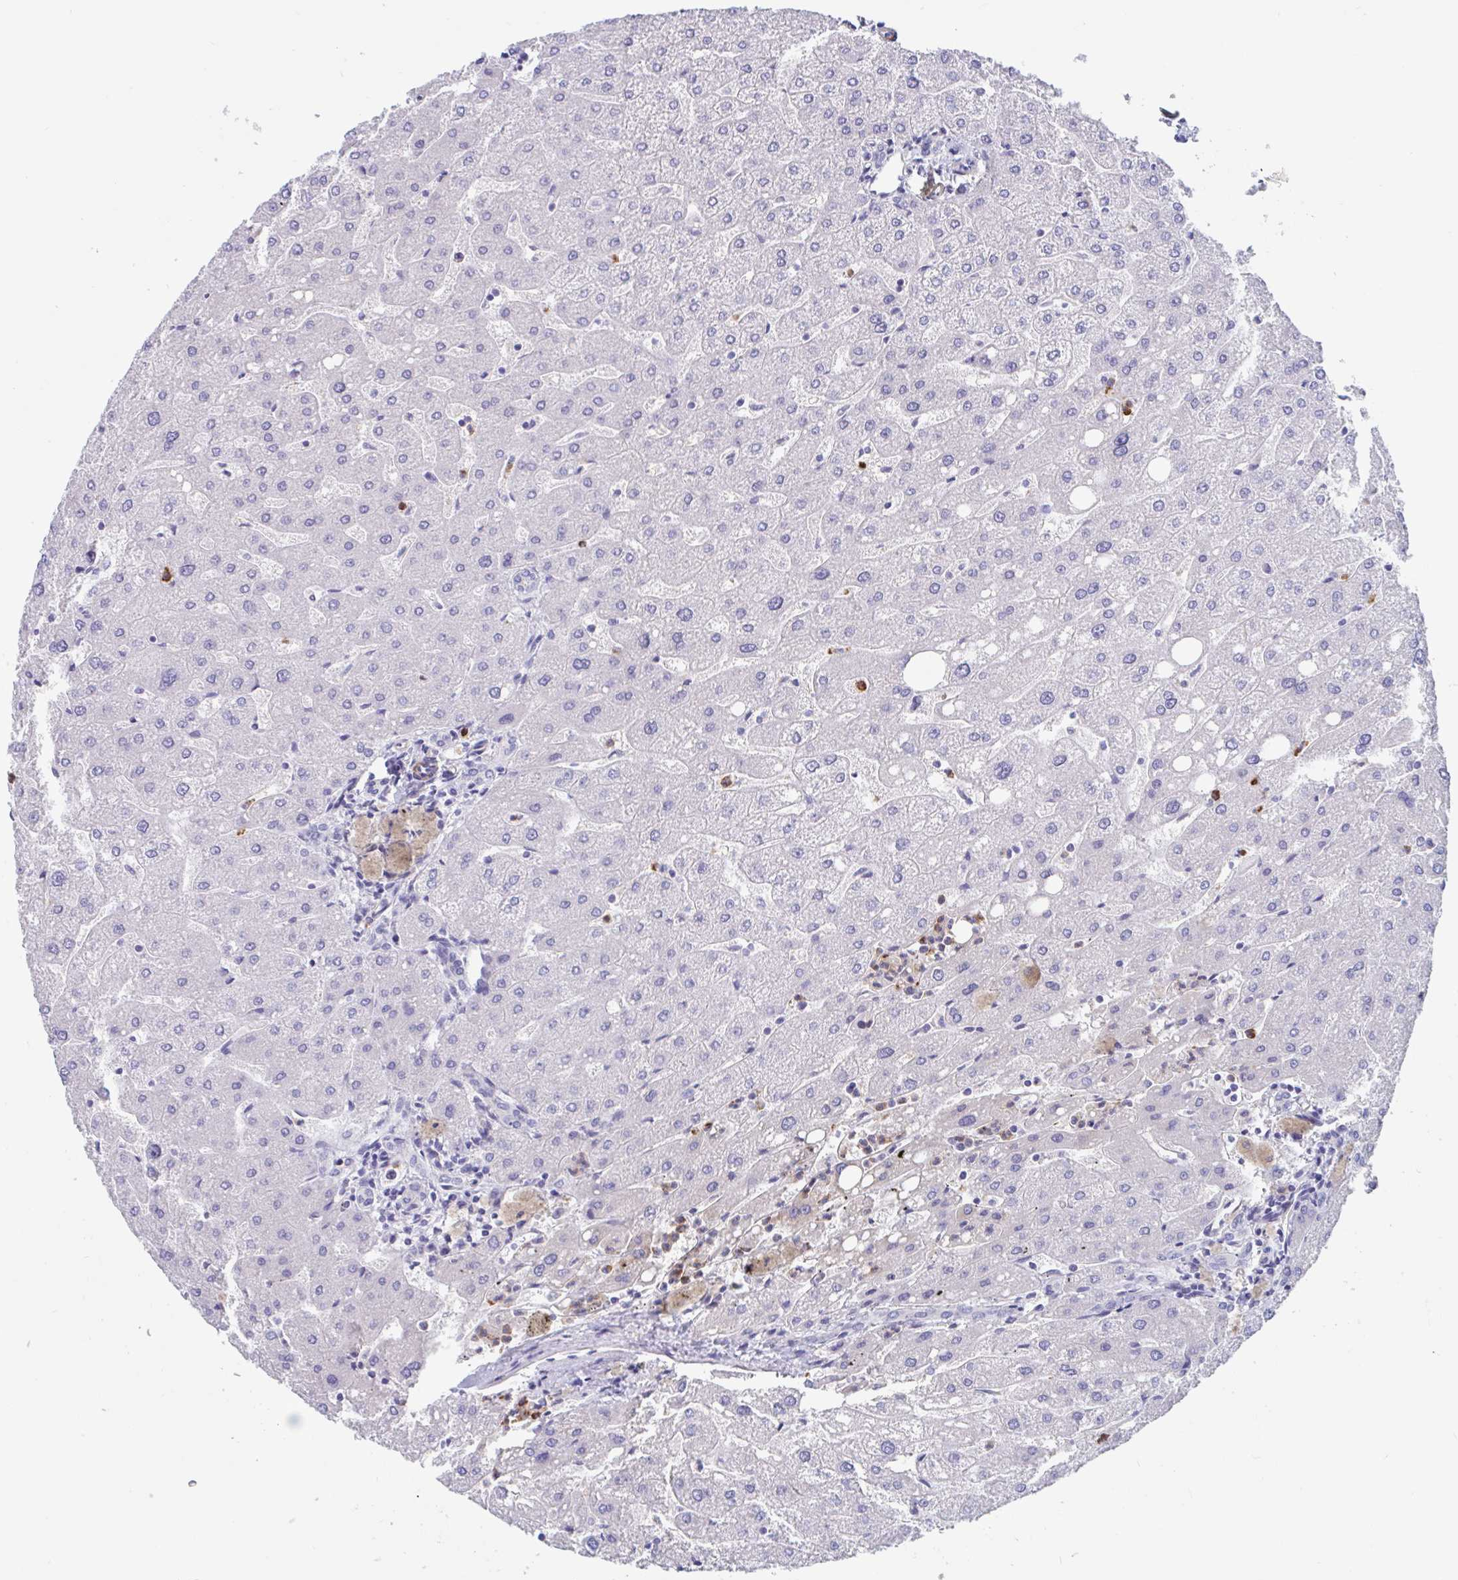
{"staining": {"intensity": "negative", "quantity": "none", "location": "none"}, "tissue": "liver", "cell_type": "Cholangiocytes", "image_type": "normal", "snomed": [{"axis": "morphology", "description": "Normal tissue, NOS"}, {"axis": "topography", "description": "Liver"}], "caption": "IHC histopathology image of benign liver: liver stained with DAB (3,3'-diaminobenzidine) demonstrates no significant protein expression in cholangiocytes.", "gene": "ZNHIT2", "patient": {"sex": "male", "age": 67}}